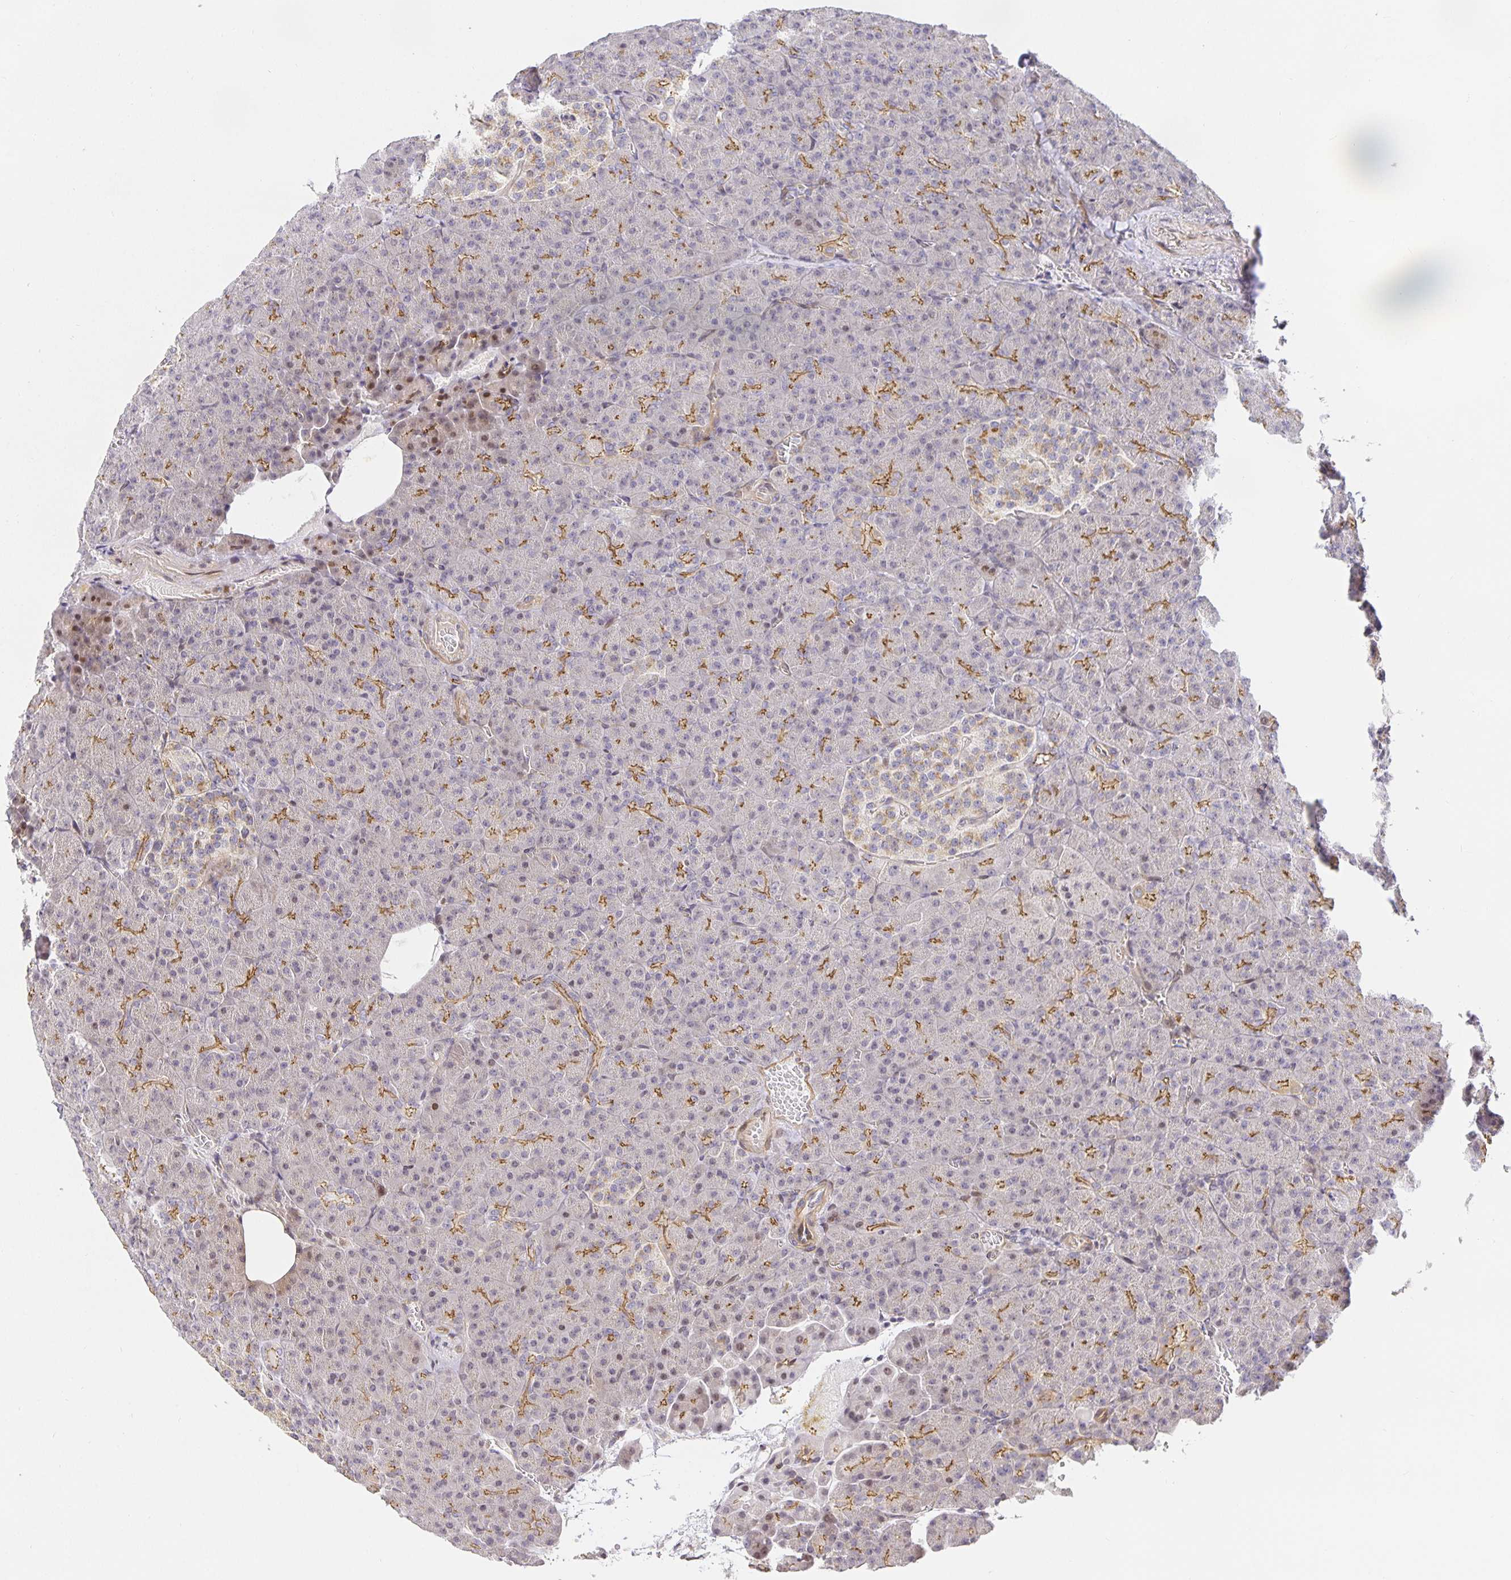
{"staining": {"intensity": "moderate", "quantity": "25%-75%", "location": "cytoplasmic/membranous"}, "tissue": "pancreas", "cell_type": "Exocrine glandular cells", "image_type": "normal", "snomed": [{"axis": "morphology", "description": "Normal tissue, NOS"}, {"axis": "topography", "description": "Pancreas"}], "caption": "Exocrine glandular cells reveal moderate cytoplasmic/membranous positivity in about 25%-75% of cells in normal pancreas. (brown staining indicates protein expression, while blue staining denotes nuclei).", "gene": "TJP3", "patient": {"sex": "female", "age": 74}}